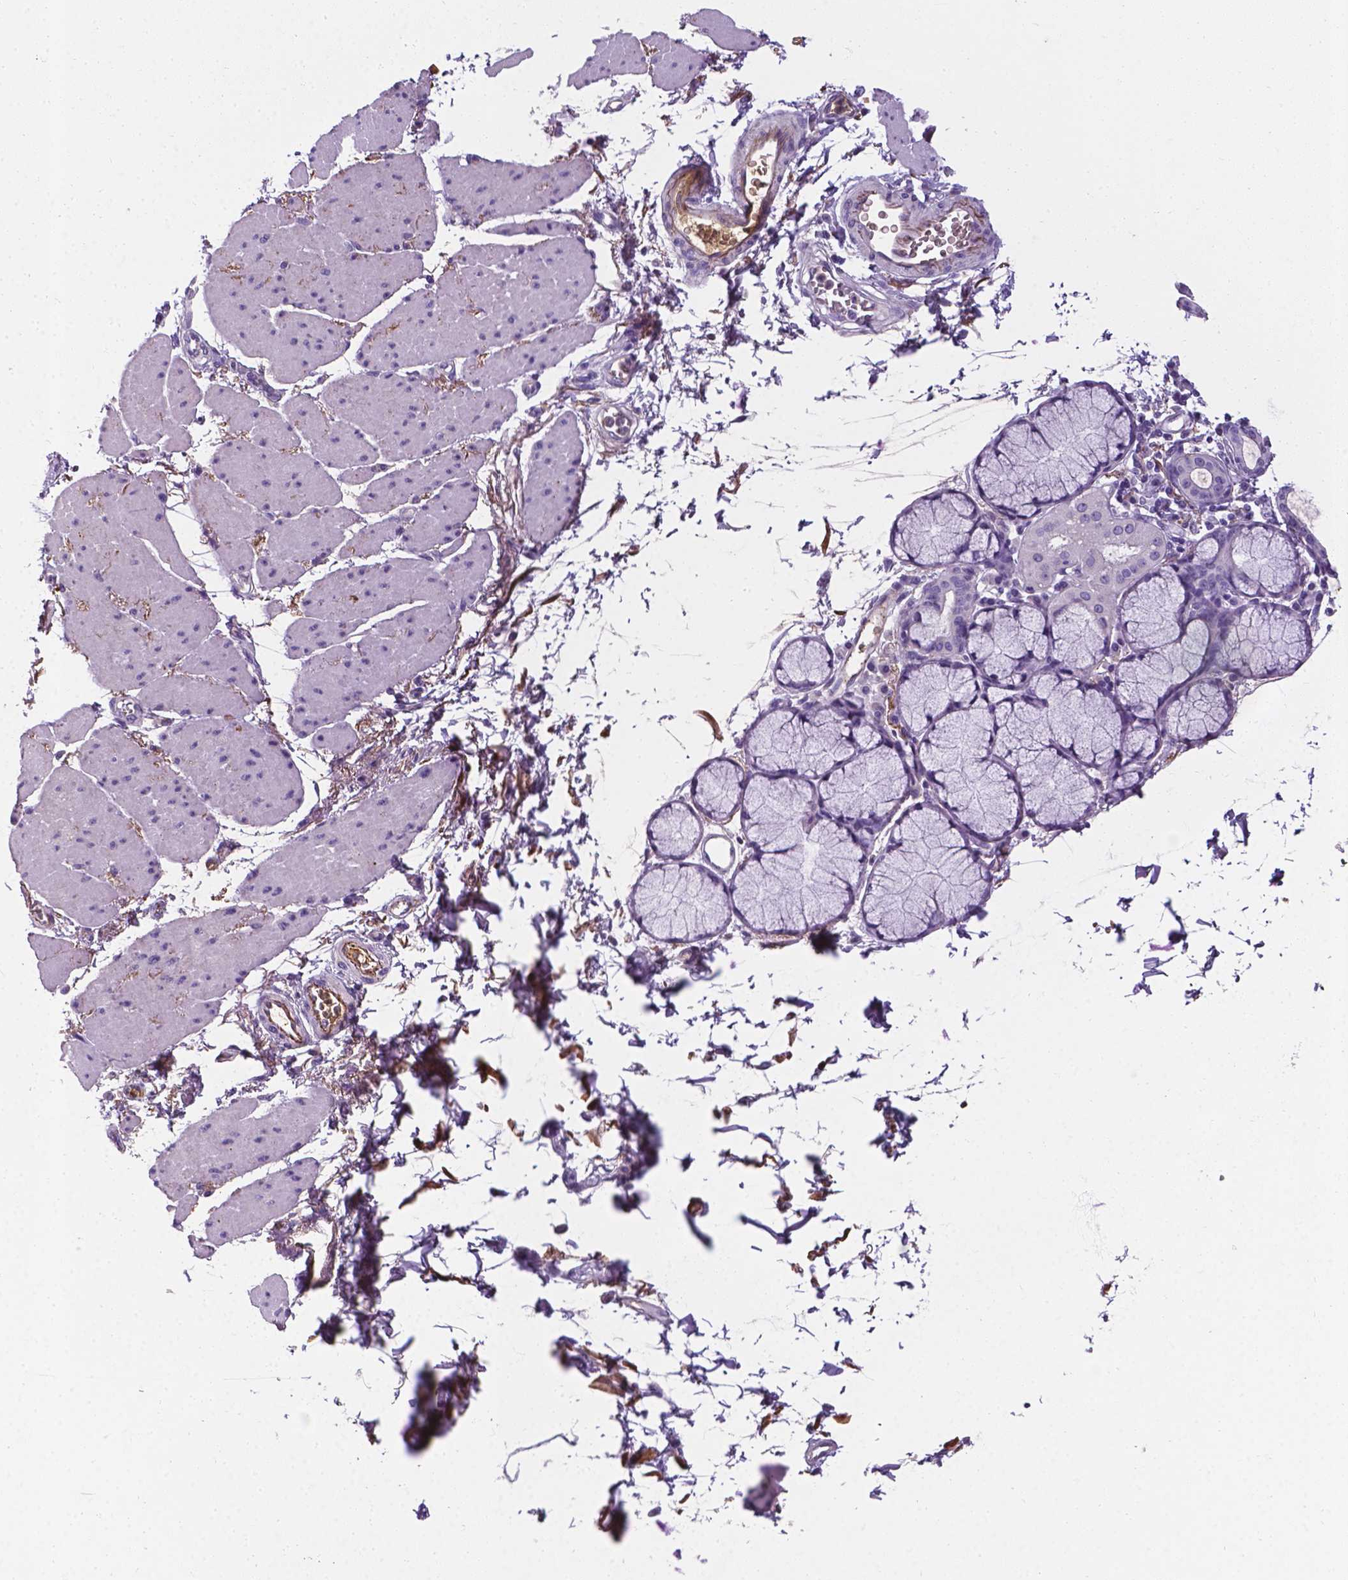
{"staining": {"intensity": "moderate", "quantity": "<25%", "location": "cytoplasmic/membranous"}, "tissue": "esophagus", "cell_type": "Squamous epithelial cells", "image_type": "normal", "snomed": [{"axis": "morphology", "description": "Normal tissue, NOS"}, {"axis": "topography", "description": "Esophagus"}], "caption": "DAB immunohistochemical staining of unremarkable human esophagus exhibits moderate cytoplasmic/membranous protein positivity in approximately <25% of squamous epithelial cells. Using DAB (brown) and hematoxylin (blue) stains, captured at high magnification using brightfield microscopy.", "gene": "APOE", "patient": {"sex": "female", "age": 81}}